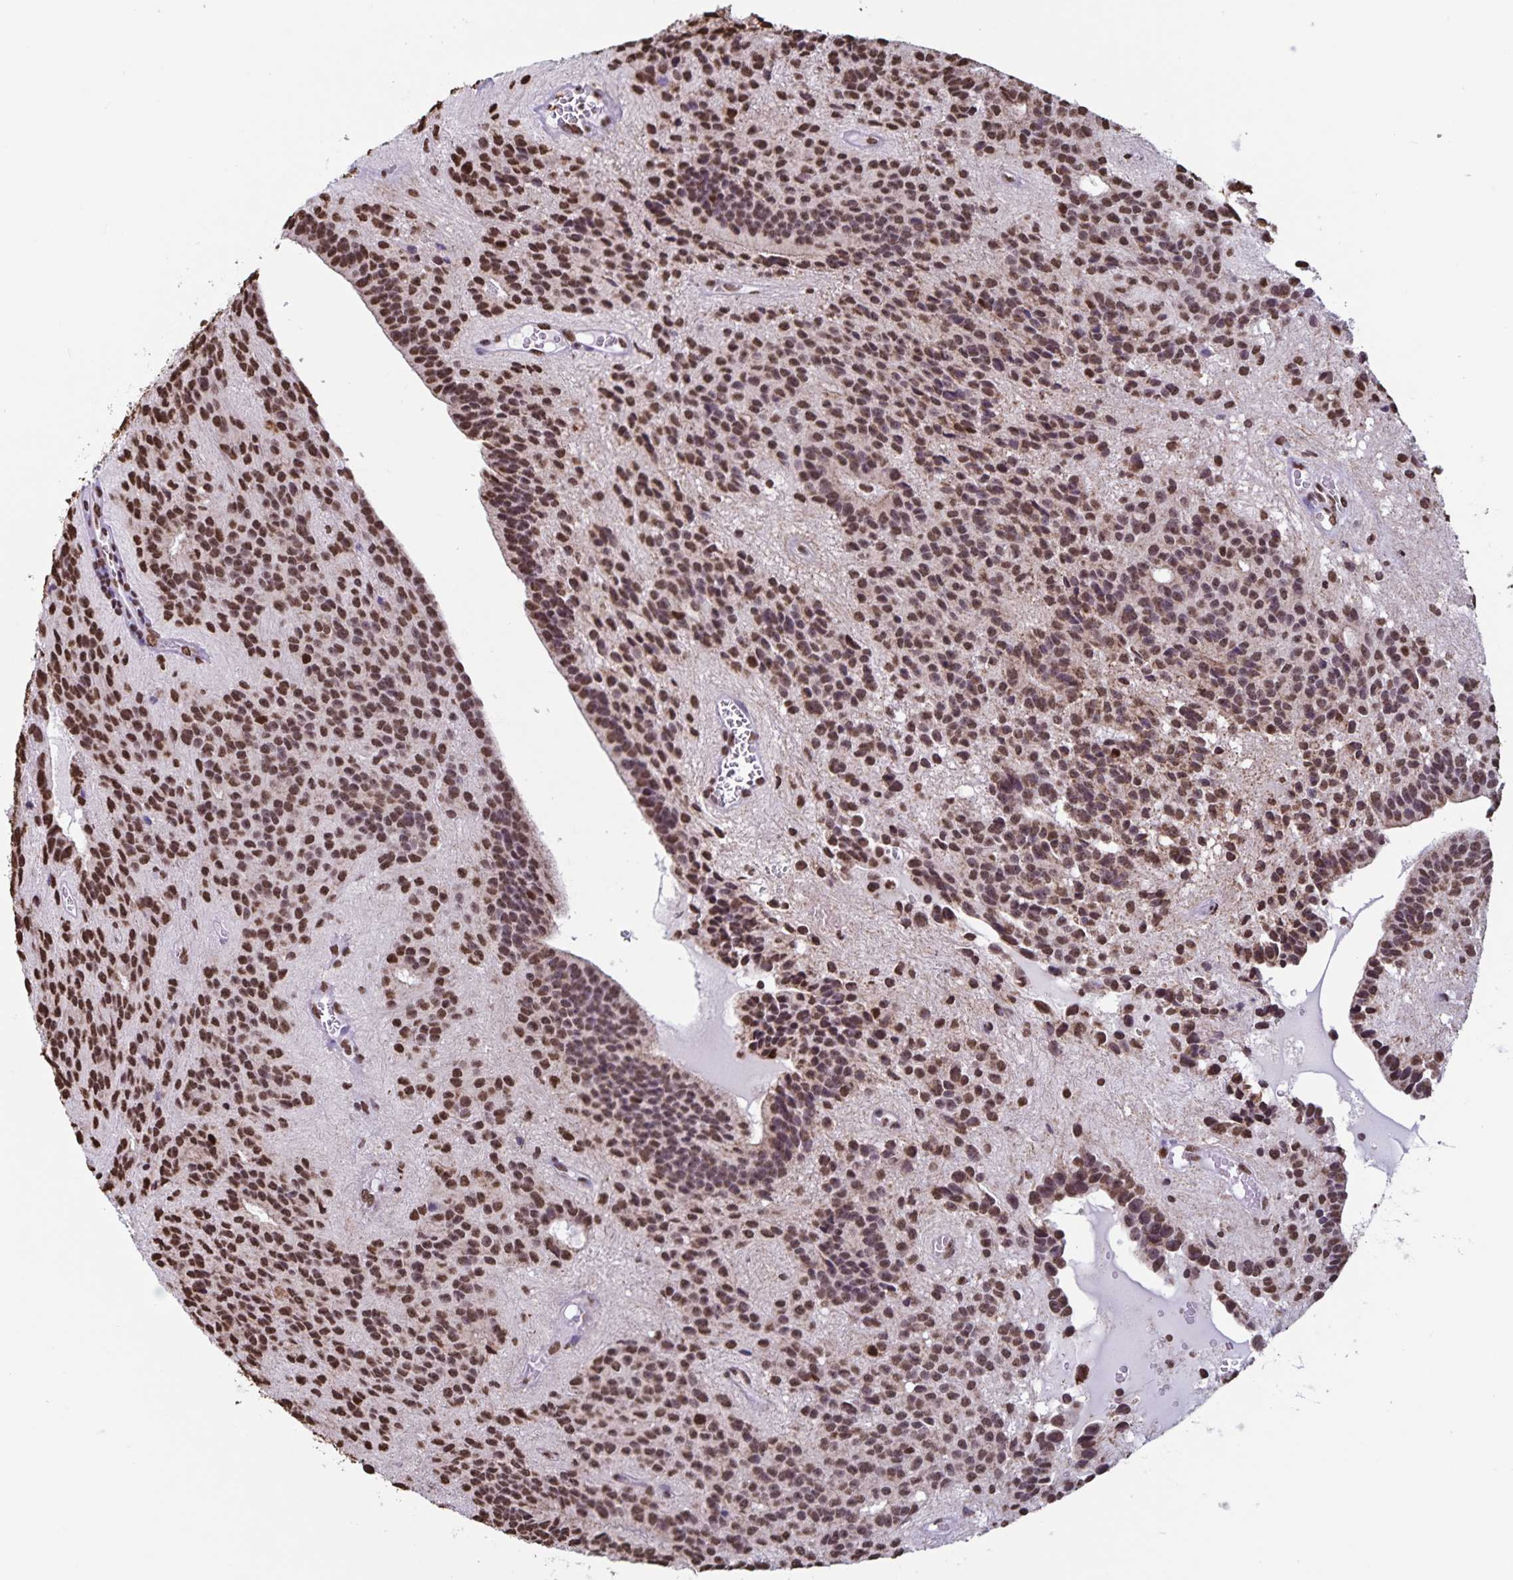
{"staining": {"intensity": "strong", "quantity": ">75%", "location": "nuclear"}, "tissue": "glioma", "cell_type": "Tumor cells", "image_type": "cancer", "snomed": [{"axis": "morphology", "description": "Glioma, malignant, Low grade"}, {"axis": "topography", "description": "Brain"}], "caption": "Immunohistochemical staining of malignant glioma (low-grade) demonstrates high levels of strong nuclear staining in about >75% of tumor cells.", "gene": "DUT", "patient": {"sex": "male", "age": 31}}